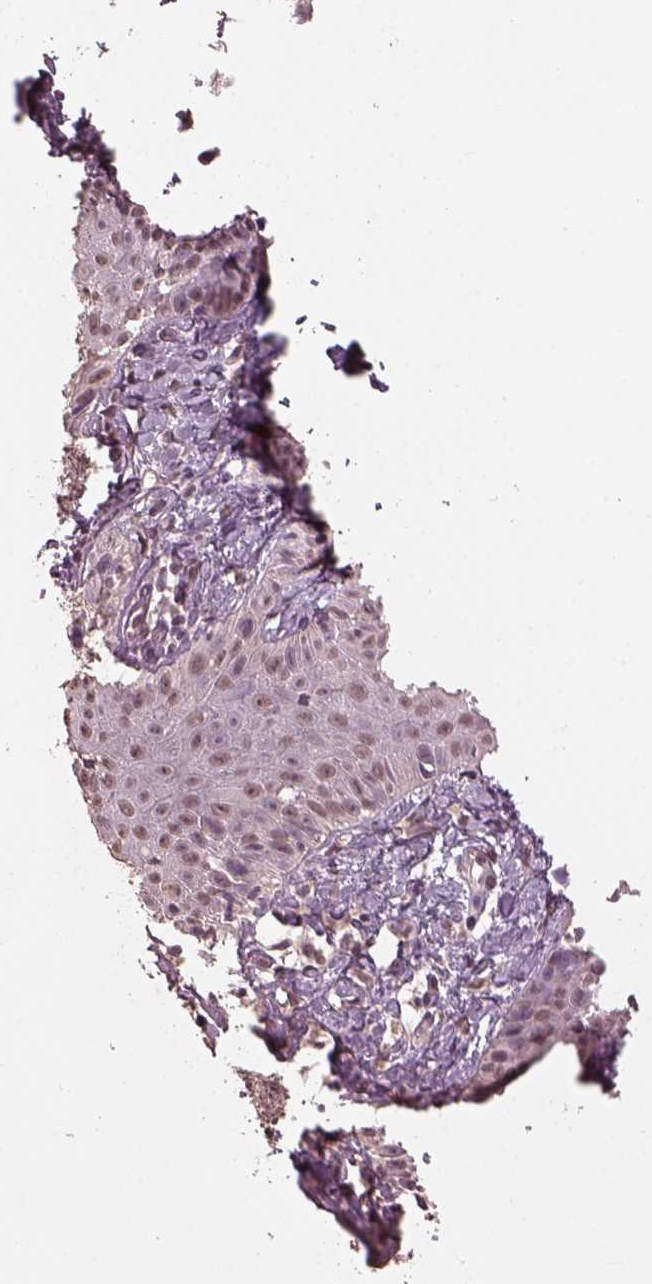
{"staining": {"intensity": "weak", "quantity": "<25%", "location": "nuclear"}, "tissue": "skin cancer", "cell_type": "Tumor cells", "image_type": "cancer", "snomed": [{"axis": "morphology", "description": "Basal cell carcinoma"}, {"axis": "topography", "description": "Skin"}], "caption": "An immunohistochemistry (IHC) image of skin basal cell carcinoma is shown. There is no staining in tumor cells of skin basal cell carcinoma. The staining was performed using DAB to visualize the protein expression in brown, while the nuclei were stained in blue with hematoxylin (Magnification: 20x).", "gene": "CPT1C", "patient": {"sex": "male", "age": 72}}